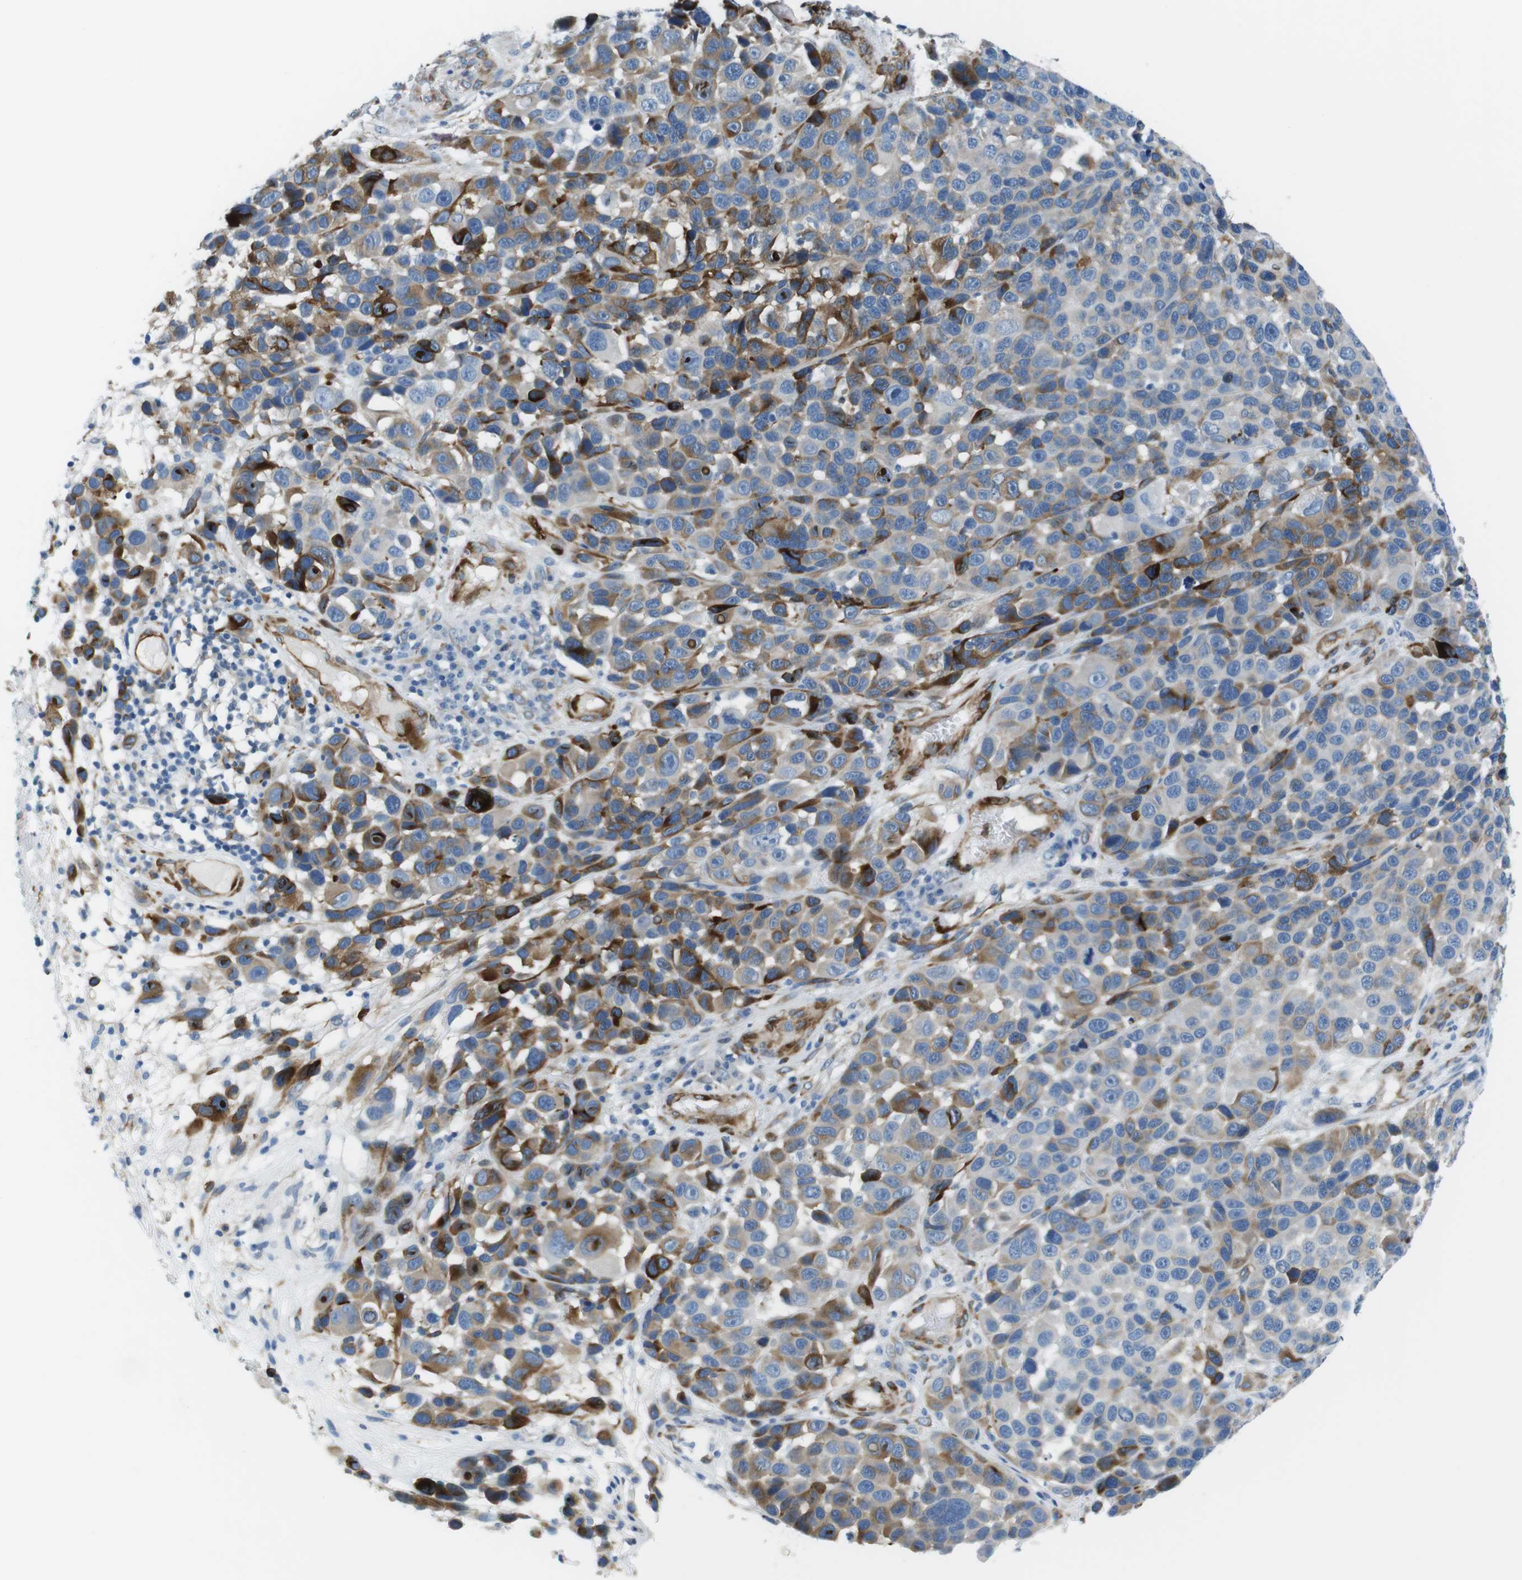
{"staining": {"intensity": "strong", "quantity": "25%-75%", "location": "cytoplasmic/membranous"}, "tissue": "melanoma", "cell_type": "Tumor cells", "image_type": "cancer", "snomed": [{"axis": "morphology", "description": "Malignant melanoma, NOS"}, {"axis": "topography", "description": "Skin"}], "caption": "Melanoma was stained to show a protein in brown. There is high levels of strong cytoplasmic/membranous expression in approximately 25%-75% of tumor cells. (Brightfield microscopy of DAB IHC at high magnification).", "gene": "EMP2", "patient": {"sex": "male", "age": 53}}